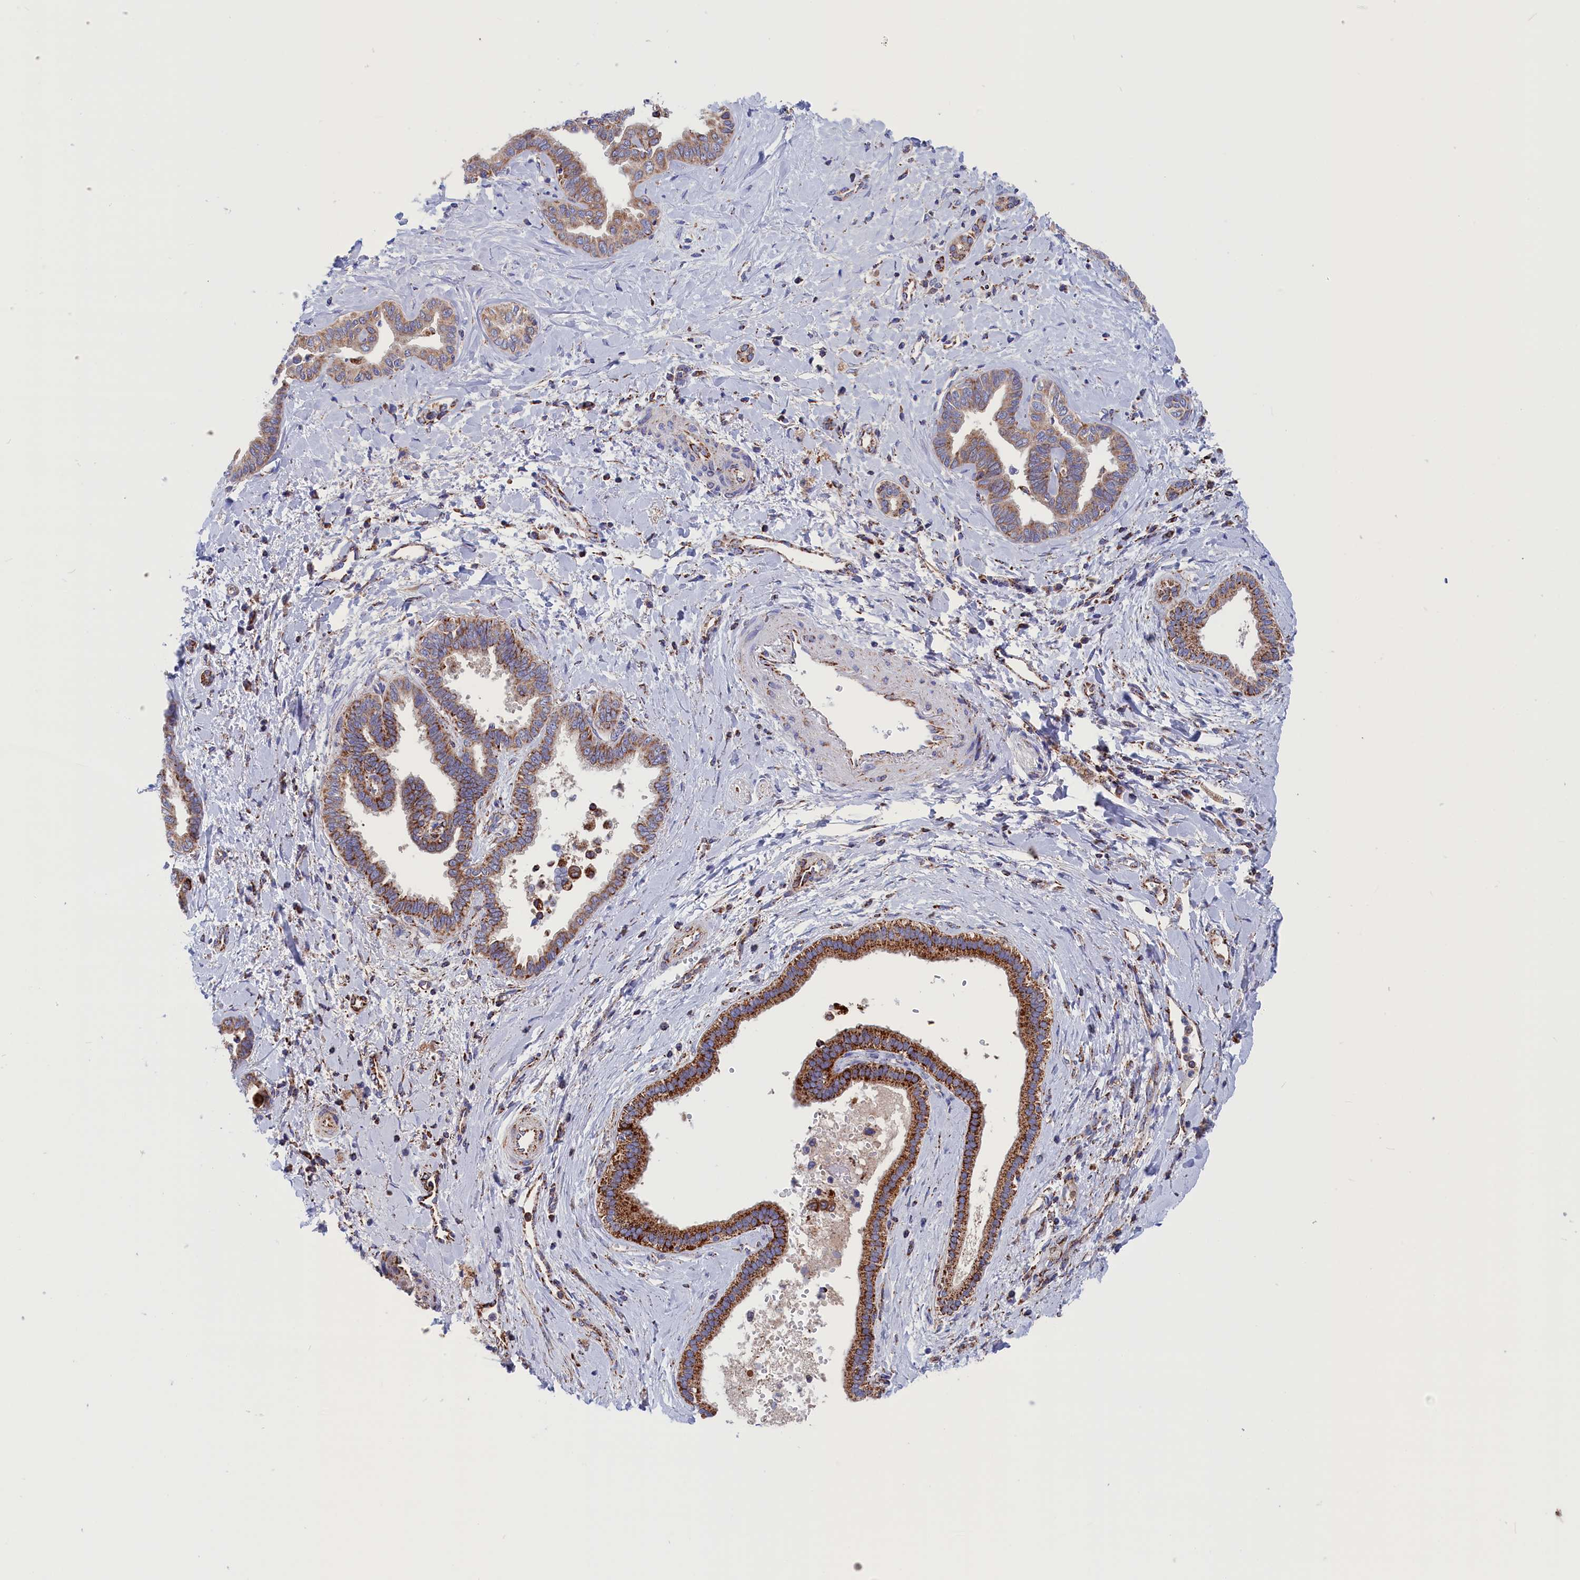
{"staining": {"intensity": "moderate", "quantity": "<25%", "location": "cytoplasmic/membranous"}, "tissue": "liver cancer", "cell_type": "Tumor cells", "image_type": "cancer", "snomed": [{"axis": "morphology", "description": "Cholangiocarcinoma"}, {"axis": "topography", "description": "Liver"}], "caption": "This photomicrograph shows liver cancer stained with immunohistochemistry (IHC) to label a protein in brown. The cytoplasmic/membranous of tumor cells show moderate positivity for the protein. Nuclei are counter-stained blue.", "gene": "WDR83", "patient": {"sex": "female", "age": 77}}